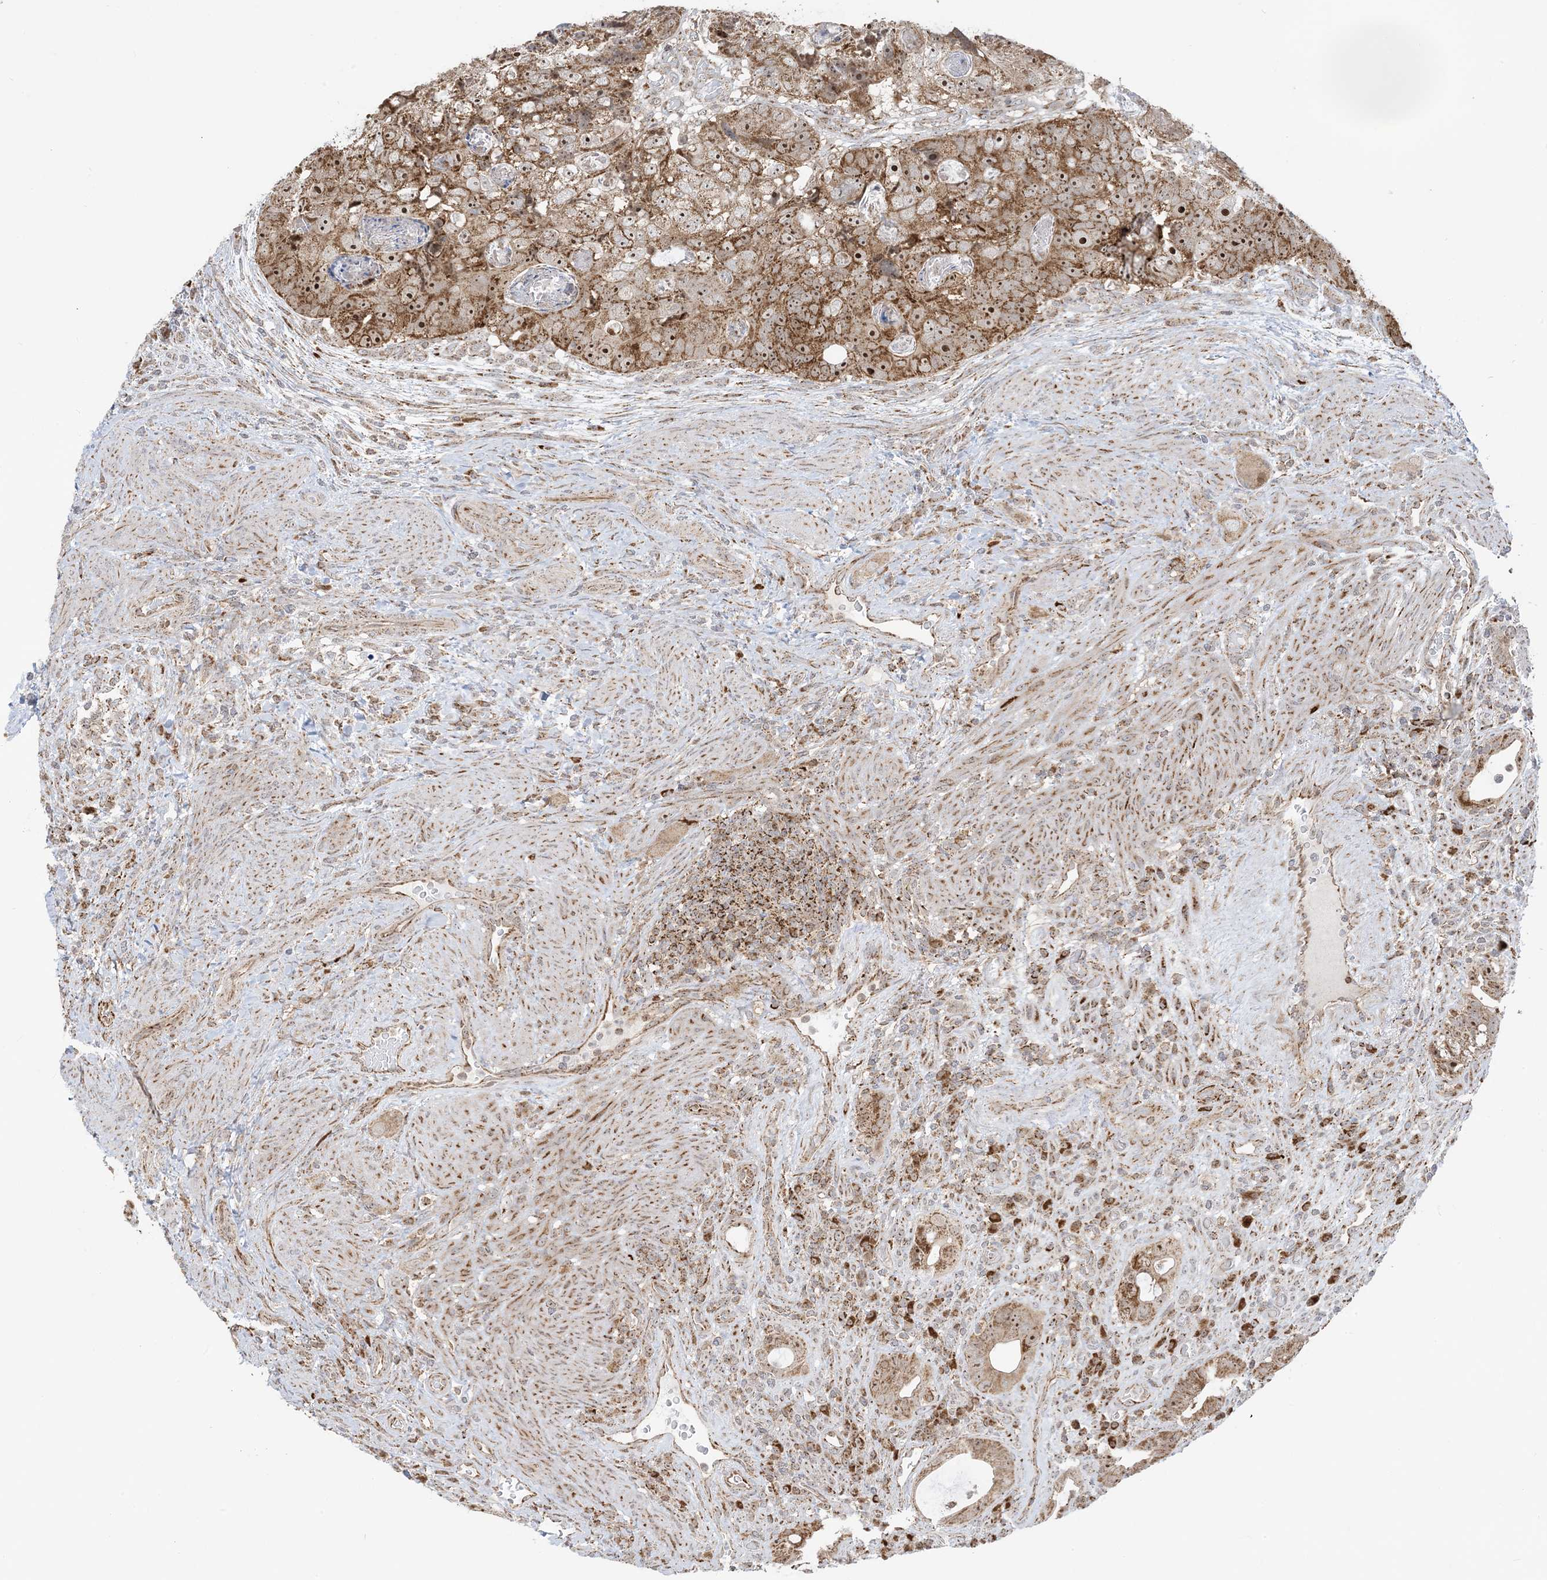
{"staining": {"intensity": "moderate", "quantity": ">75%", "location": "cytoplasmic/membranous,nuclear"}, "tissue": "colorectal cancer", "cell_type": "Tumor cells", "image_type": "cancer", "snomed": [{"axis": "morphology", "description": "Adenocarcinoma, NOS"}, {"axis": "topography", "description": "Rectum"}], "caption": "The histopathology image reveals immunohistochemical staining of adenocarcinoma (colorectal). There is moderate cytoplasmic/membranous and nuclear expression is seen in about >75% of tumor cells.", "gene": "MAPKBP1", "patient": {"sex": "male", "age": 59}}